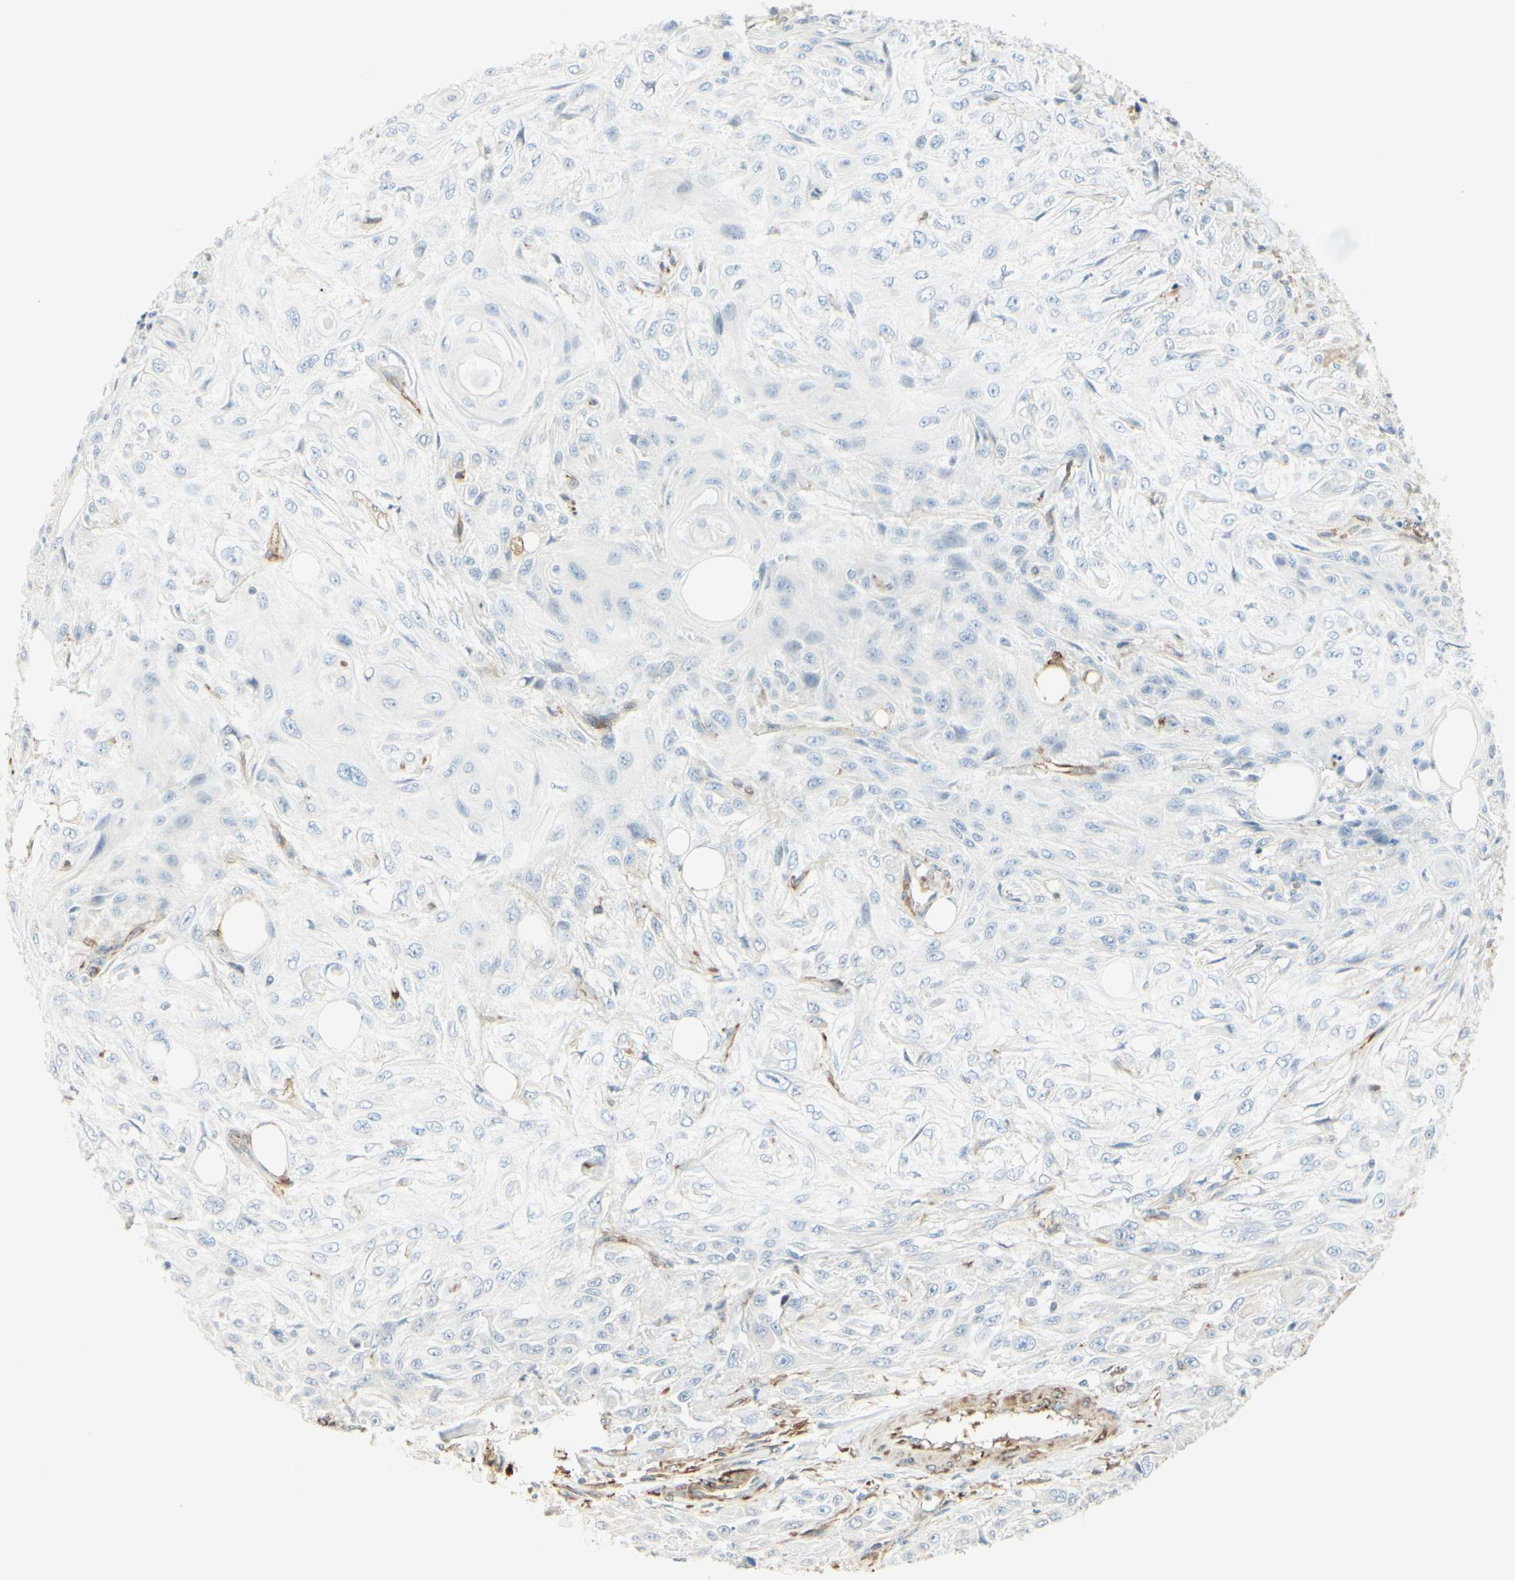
{"staining": {"intensity": "negative", "quantity": "none", "location": "none"}, "tissue": "skin cancer", "cell_type": "Tumor cells", "image_type": "cancer", "snomed": [{"axis": "morphology", "description": "Squamous cell carcinoma, NOS"}, {"axis": "topography", "description": "Skin"}], "caption": "An immunohistochemistry histopathology image of skin cancer is shown. There is no staining in tumor cells of skin cancer.", "gene": "MAP1B", "patient": {"sex": "male", "age": 75}}